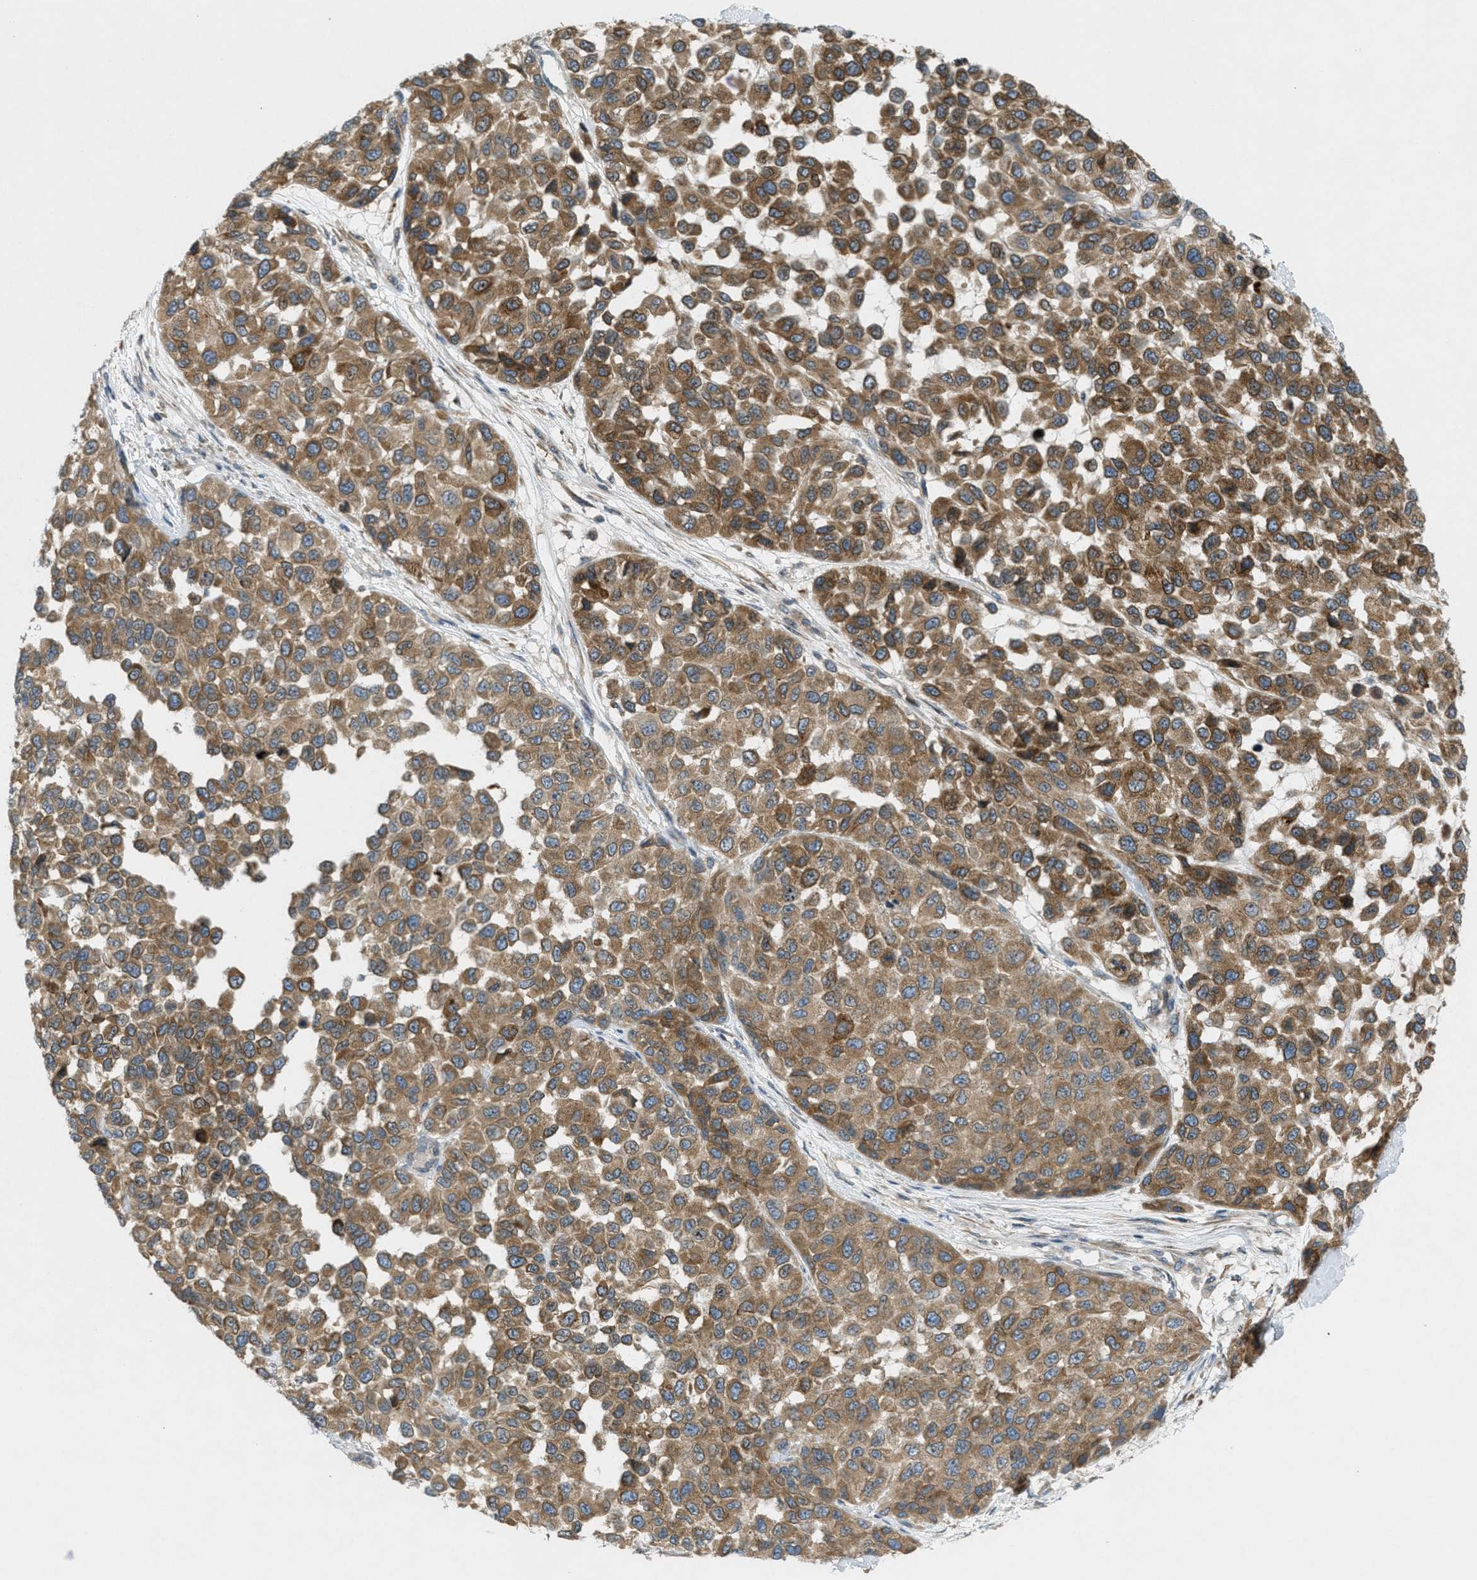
{"staining": {"intensity": "moderate", "quantity": ">75%", "location": "cytoplasmic/membranous"}, "tissue": "melanoma", "cell_type": "Tumor cells", "image_type": "cancer", "snomed": [{"axis": "morphology", "description": "Normal tissue, NOS"}, {"axis": "morphology", "description": "Malignant melanoma, NOS"}, {"axis": "topography", "description": "Skin"}], "caption": "Melanoma was stained to show a protein in brown. There is medium levels of moderate cytoplasmic/membranous positivity in about >75% of tumor cells.", "gene": "SIGMAR1", "patient": {"sex": "male", "age": 62}}